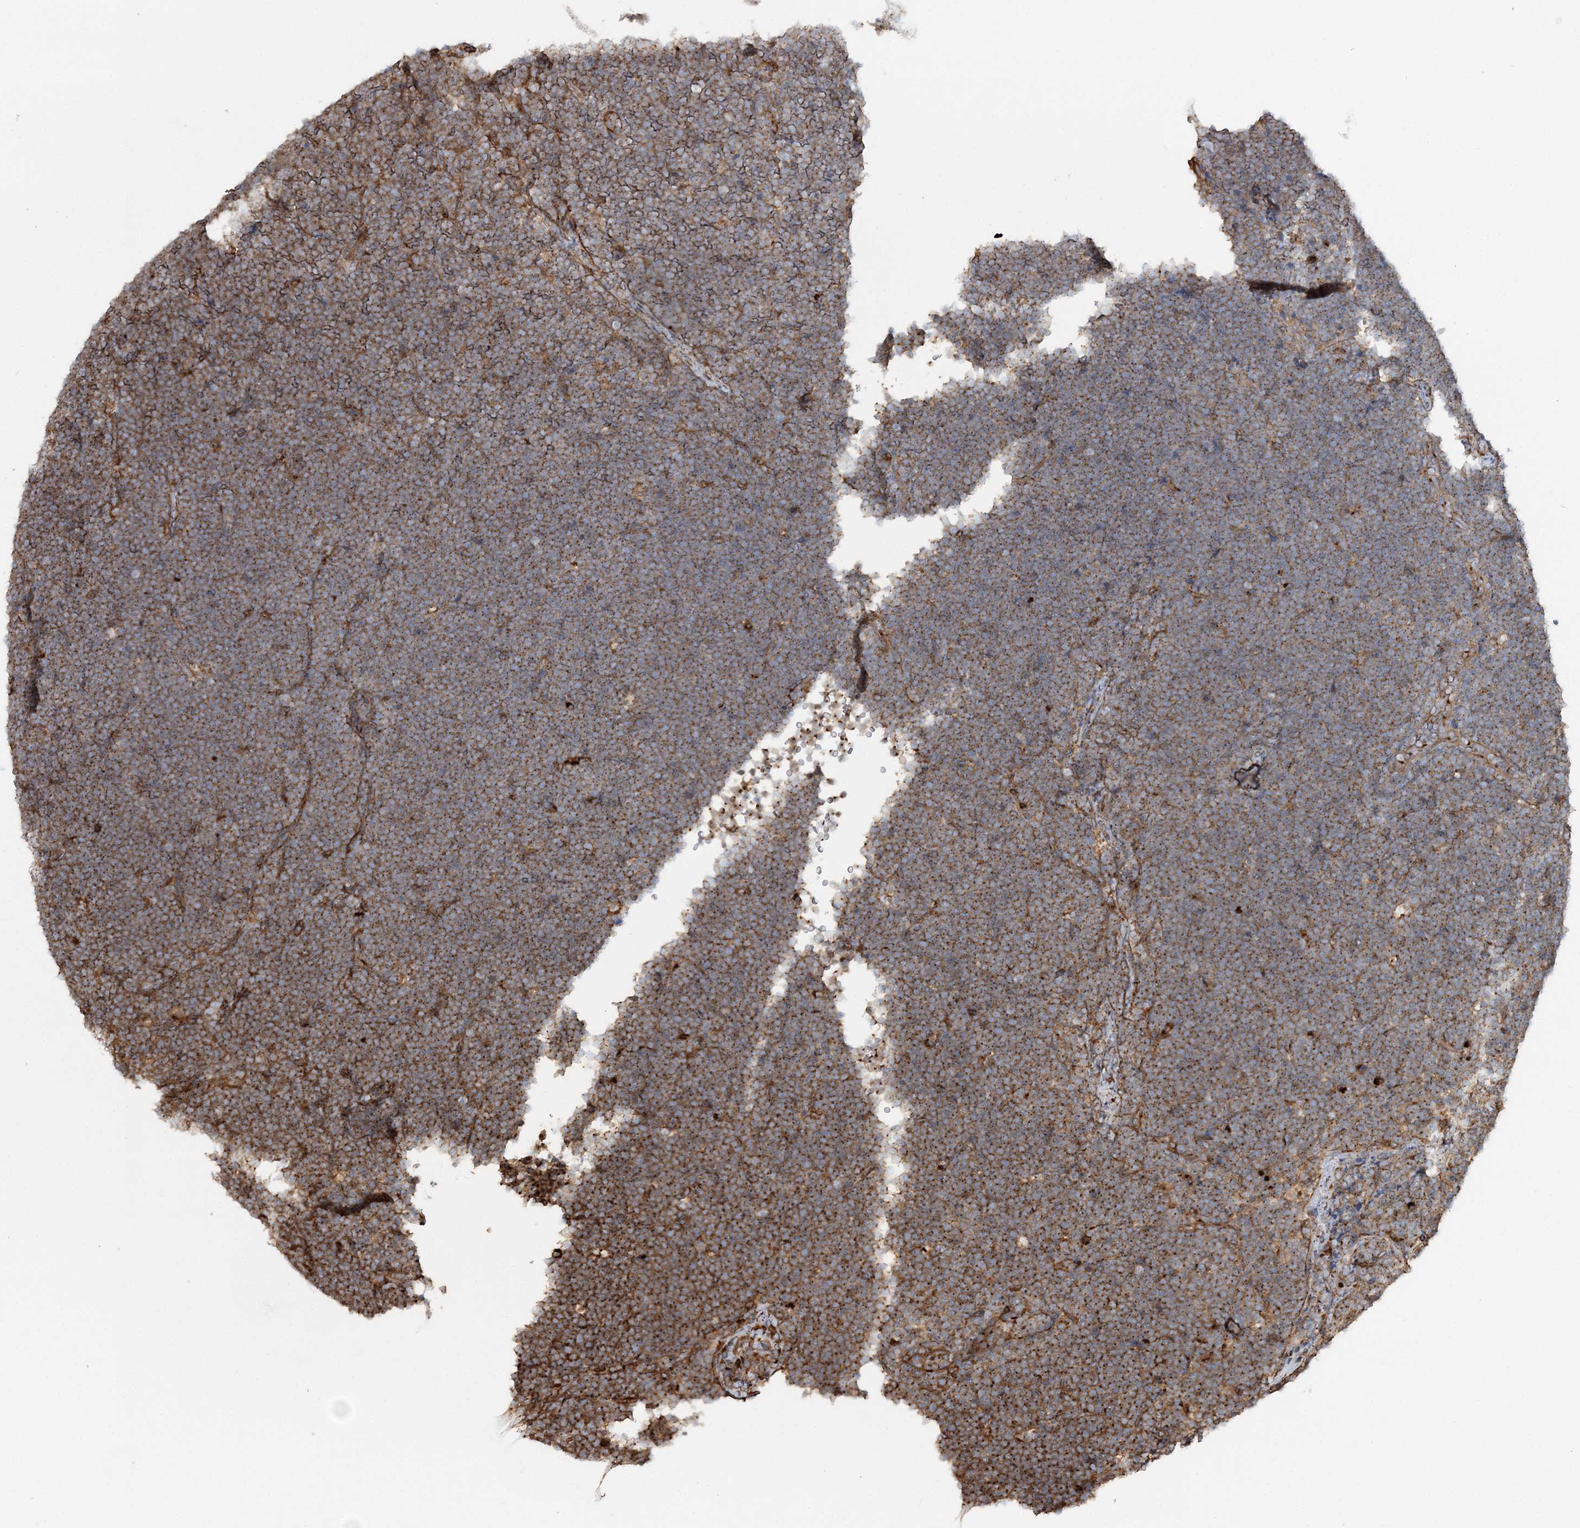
{"staining": {"intensity": "moderate", "quantity": ">75%", "location": "cytoplasmic/membranous"}, "tissue": "lymphoma", "cell_type": "Tumor cells", "image_type": "cancer", "snomed": [{"axis": "morphology", "description": "Malignant lymphoma, non-Hodgkin's type, High grade"}, {"axis": "topography", "description": "Lymph node"}], "caption": "This histopathology image demonstrates lymphoma stained with immunohistochemistry to label a protein in brown. The cytoplasmic/membranous of tumor cells show moderate positivity for the protein. Nuclei are counter-stained blue.", "gene": "TRAF3IP2", "patient": {"sex": "male", "age": 13}}